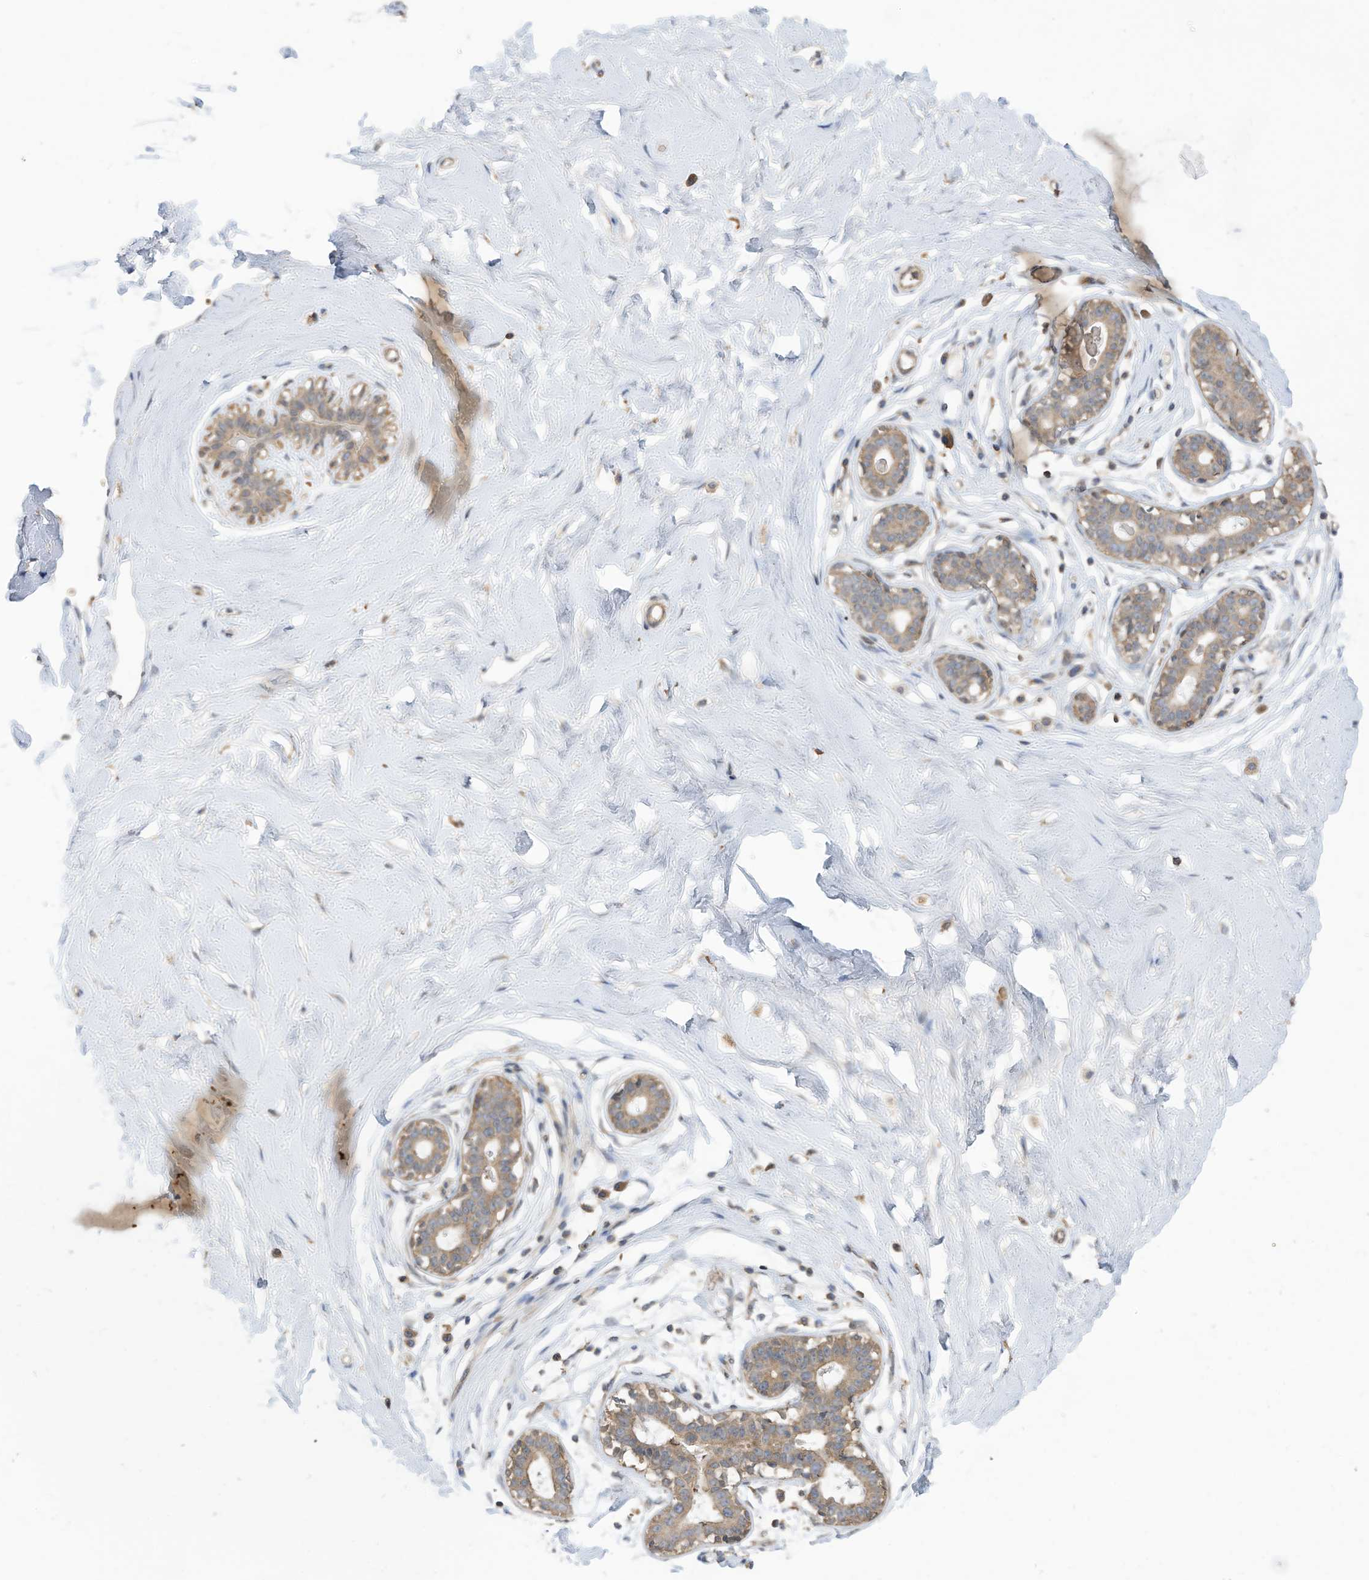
{"staining": {"intensity": "negative", "quantity": "none", "location": "none"}, "tissue": "breast", "cell_type": "Adipocytes", "image_type": "normal", "snomed": [{"axis": "morphology", "description": "Normal tissue, NOS"}, {"axis": "morphology", "description": "Adenoma, NOS"}, {"axis": "topography", "description": "Breast"}], "caption": "Breast stained for a protein using immunohistochemistry (IHC) reveals no positivity adipocytes.", "gene": "REC8", "patient": {"sex": "female", "age": 23}}